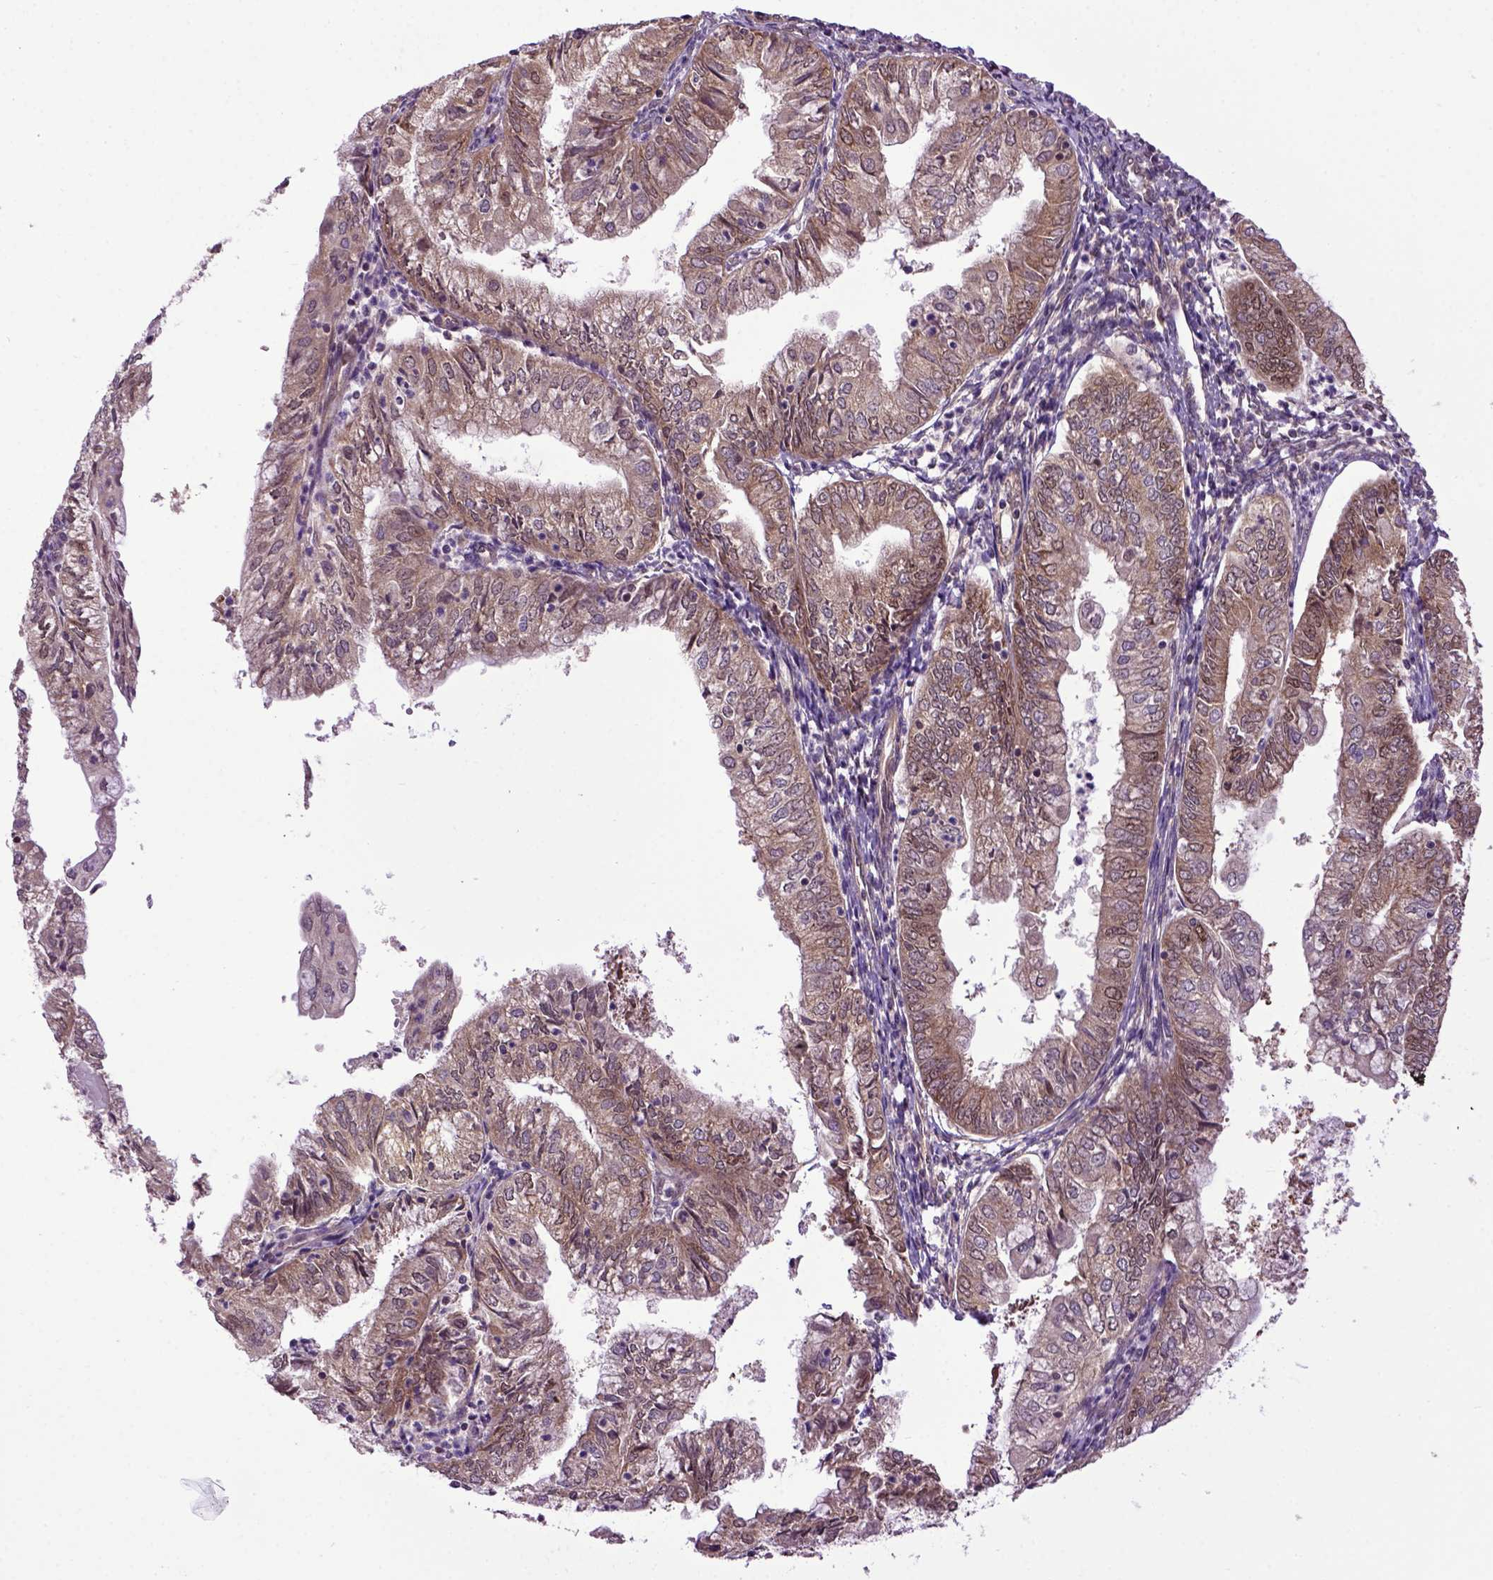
{"staining": {"intensity": "moderate", "quantity": ">75%", "location": "cytoplasmic/membranous,nuclear"}, "tissue": "endometrial cancer", "cell_type": "Tumor cells", "image_type": "cancer", "snomed": [{"axis": "morphology", "description": "Adenocarcinoma, NOS"}, {"axis": "topography", "description": "Endometrium"}], "caption": "IHC staining of endometrial cancer (adenocarcinoma), which exhibits medium levels of moderate cytoplasmic/membranous and nuclear expression in approximately >75% of tumor cells indicating moderate cytoplasmic/membranous and nuclear protein expression. The staining was performed using DAB (3,3'-diaminobenzidine) (brown) for protein detection and nuclei were counterstained in hematoxylin (blue).", "gene": "WDR48", "patient": {"sex": "female", "age": 55}}